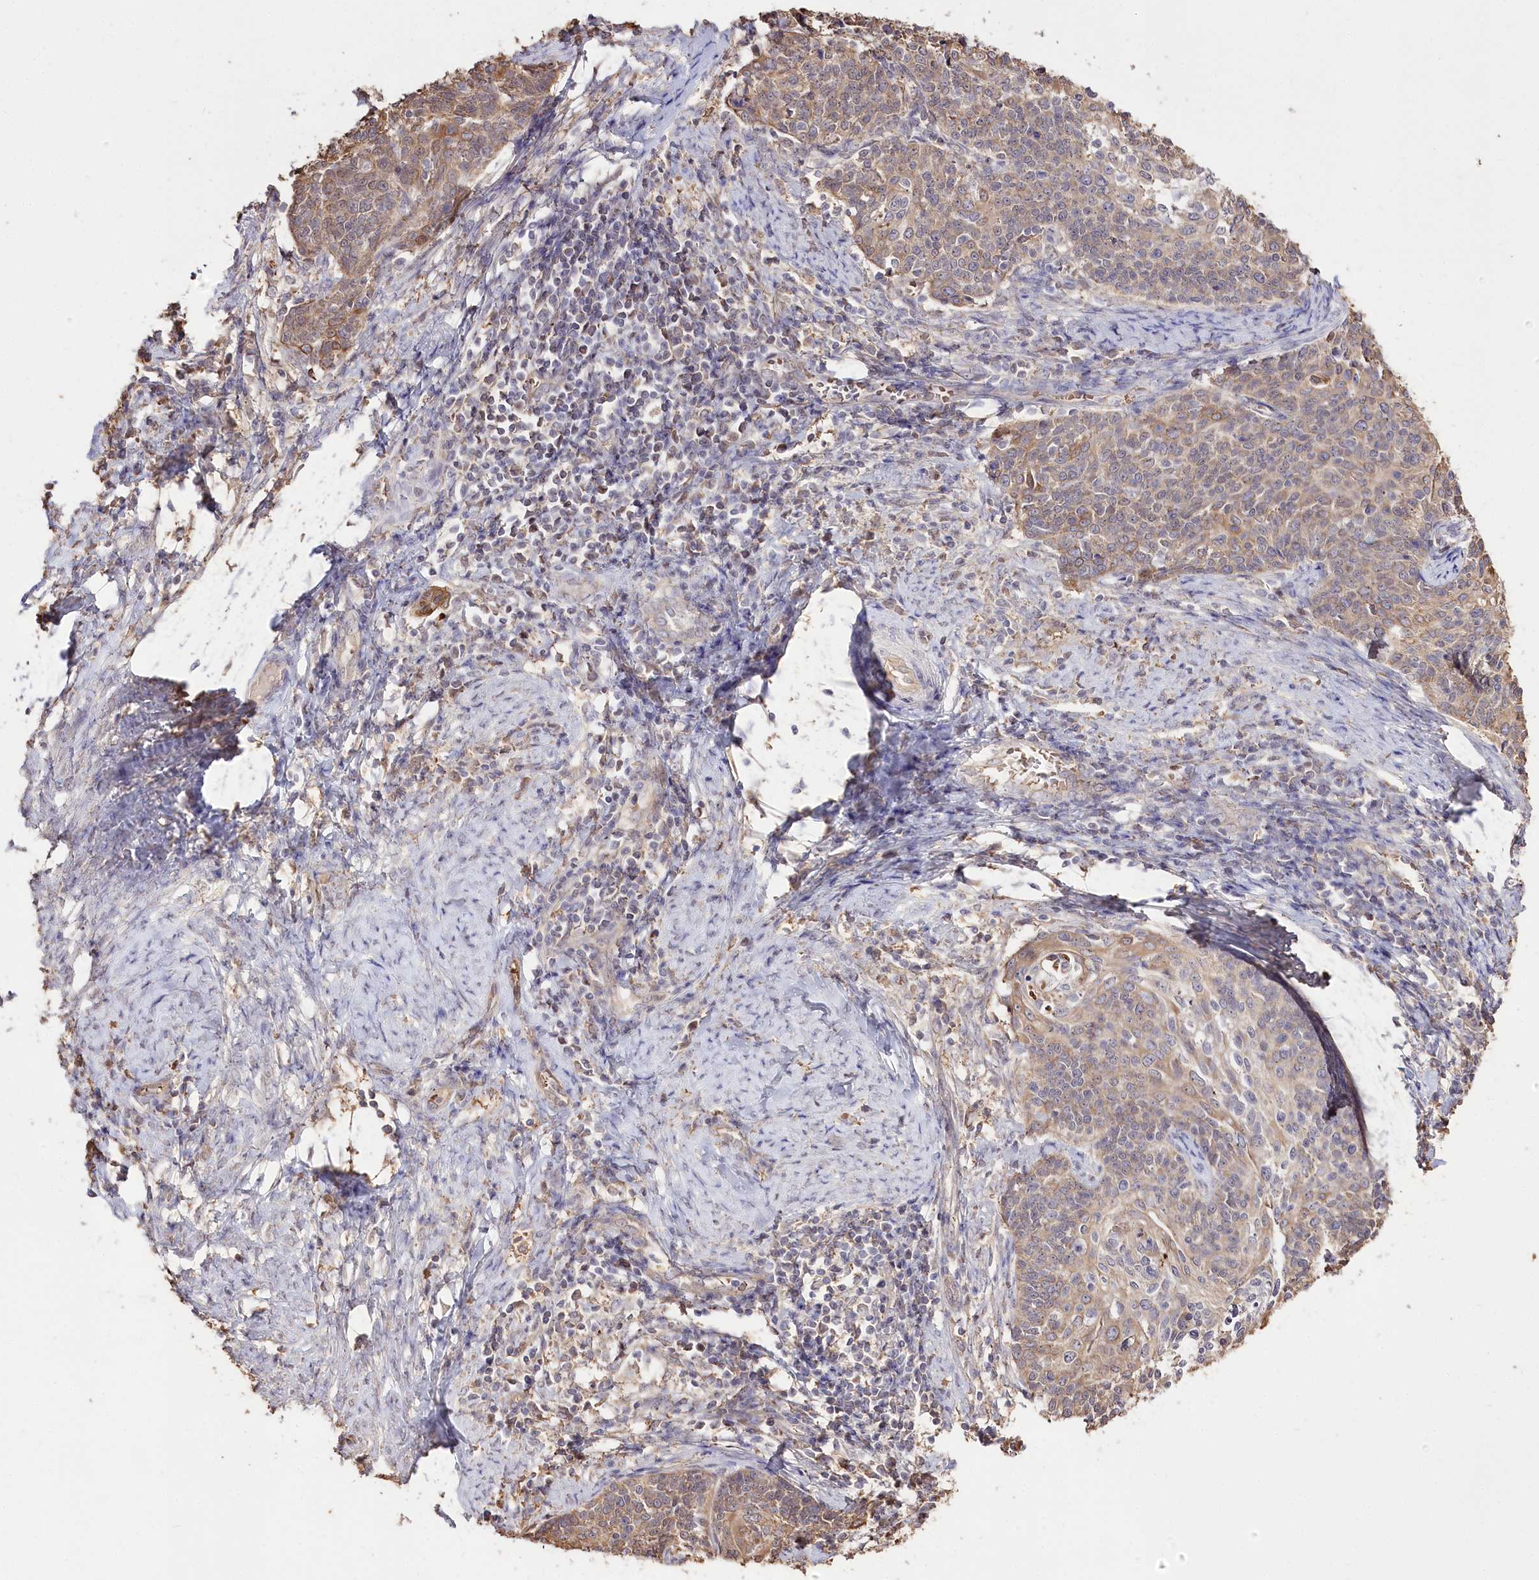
{"staining": {"intensity": "weak", "quantity": "25%-75%", "location": "cytoplasmic/membranous"}, "tissue": "cervical cancer", "cell_type": "Tumor cells", "image_type": "cancer", "snomed": [{"axis": "morphology", "description": "Squamous cell carcinoma, NOS"}, {"axis": "topography", "description": "Cervix"}], "caption": "Protein staining displays weak cytoplasmic/membranous positivity in approximately 25%-75% of tumor cells in cervical cancer (squamous cell carcinoma).", "gene": "R3HDM2", "patient": {"sex": "female", "age": 39}}